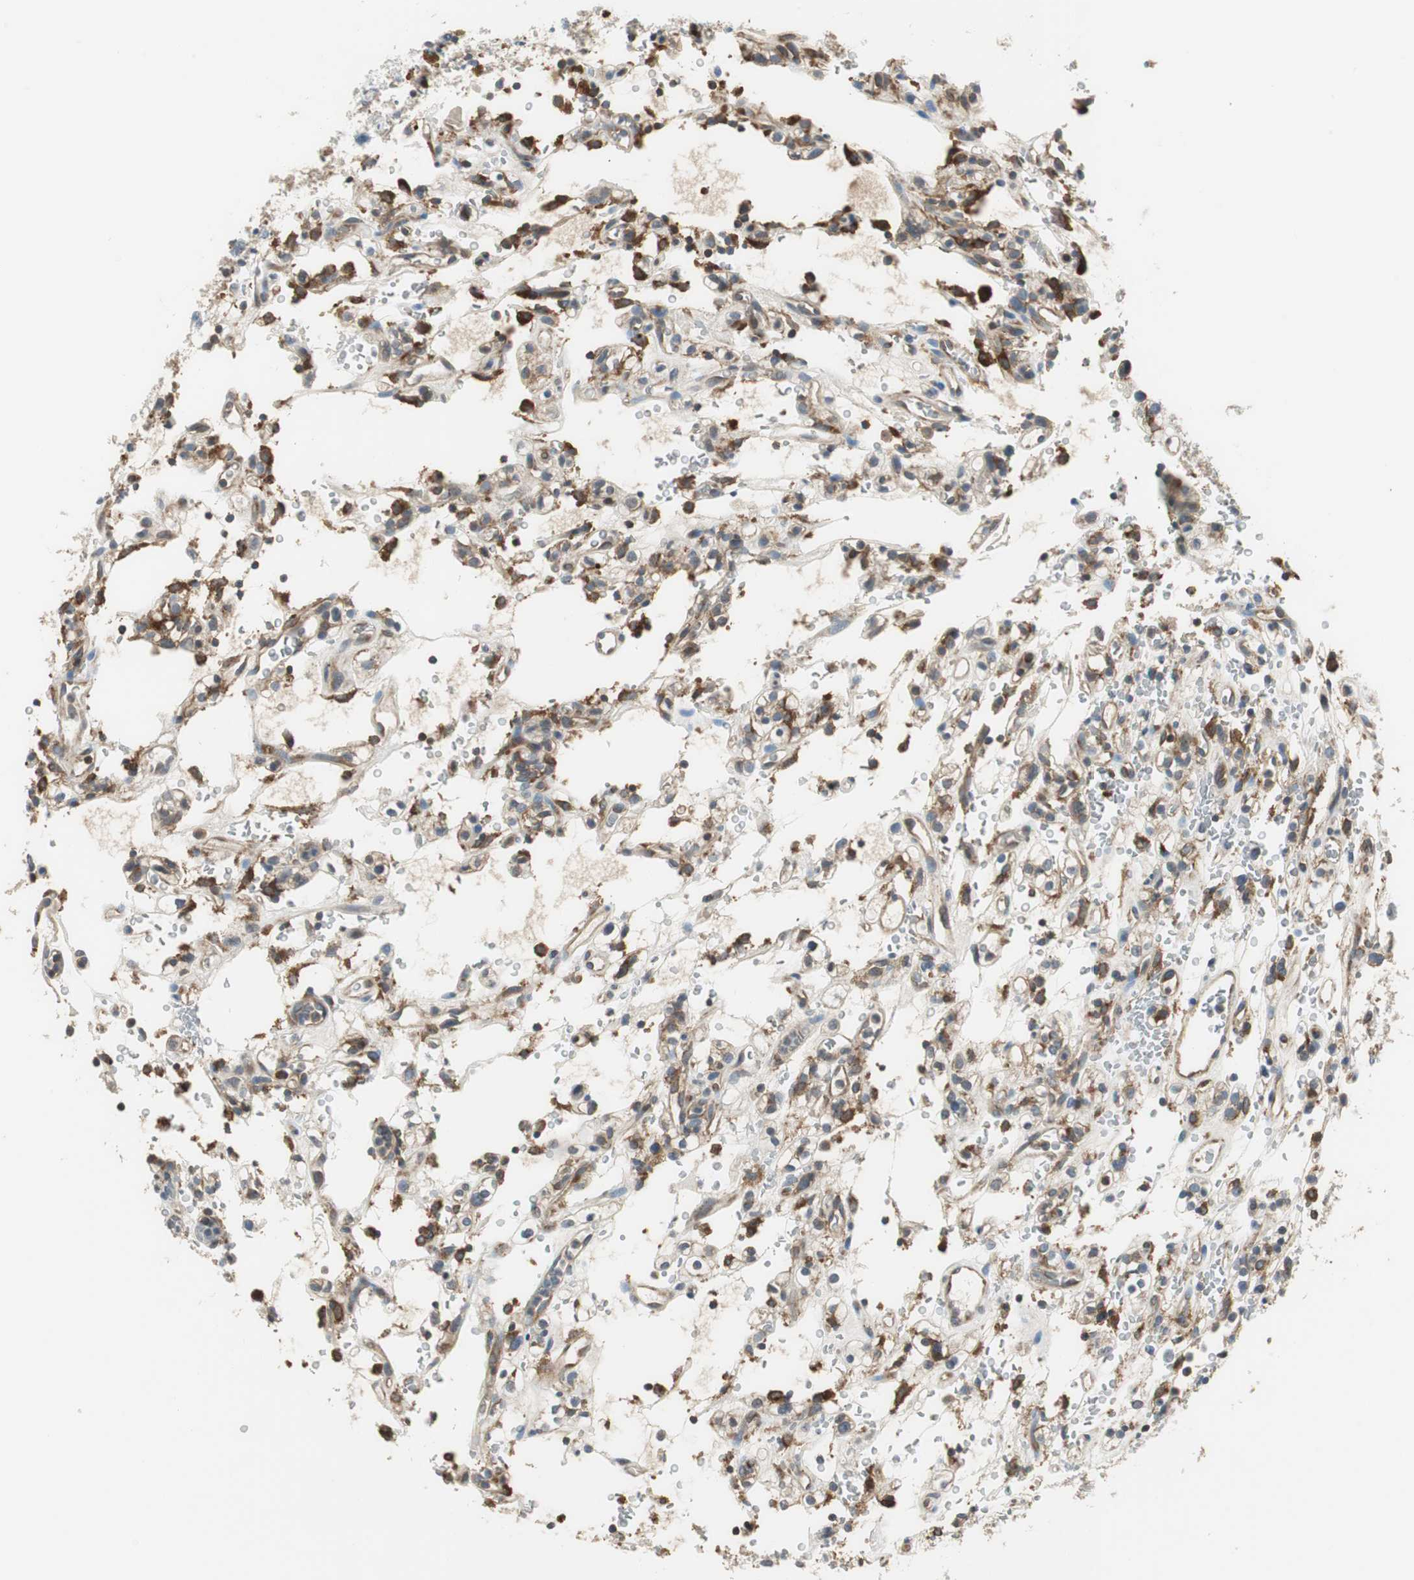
{"staining": {"intensity": "moderate", "quantity": "25%-75%", "location": "cytoplasmic/membranous"}, "tissue": "renal cancer", "cell_type": "Tumor cells", "image_type": "cancer", "snomed": [{"axis": "morphology", "description": "Normal tissue, NOS"}, {"axis": "morphology", "description": "Adenocarcinoma, NOS"}, {"axis": "topography", "description": "Kidney"}], "caption": "The histopathology image displays immunohistochemical staining of adenocarcinoma (renal). There is moderate cytoplasmic/membranous positivity is appreciated in about 25%-75% of tumor cells.", "gene": "NCK1", "patient": {"sex": "female", "age": 72}}